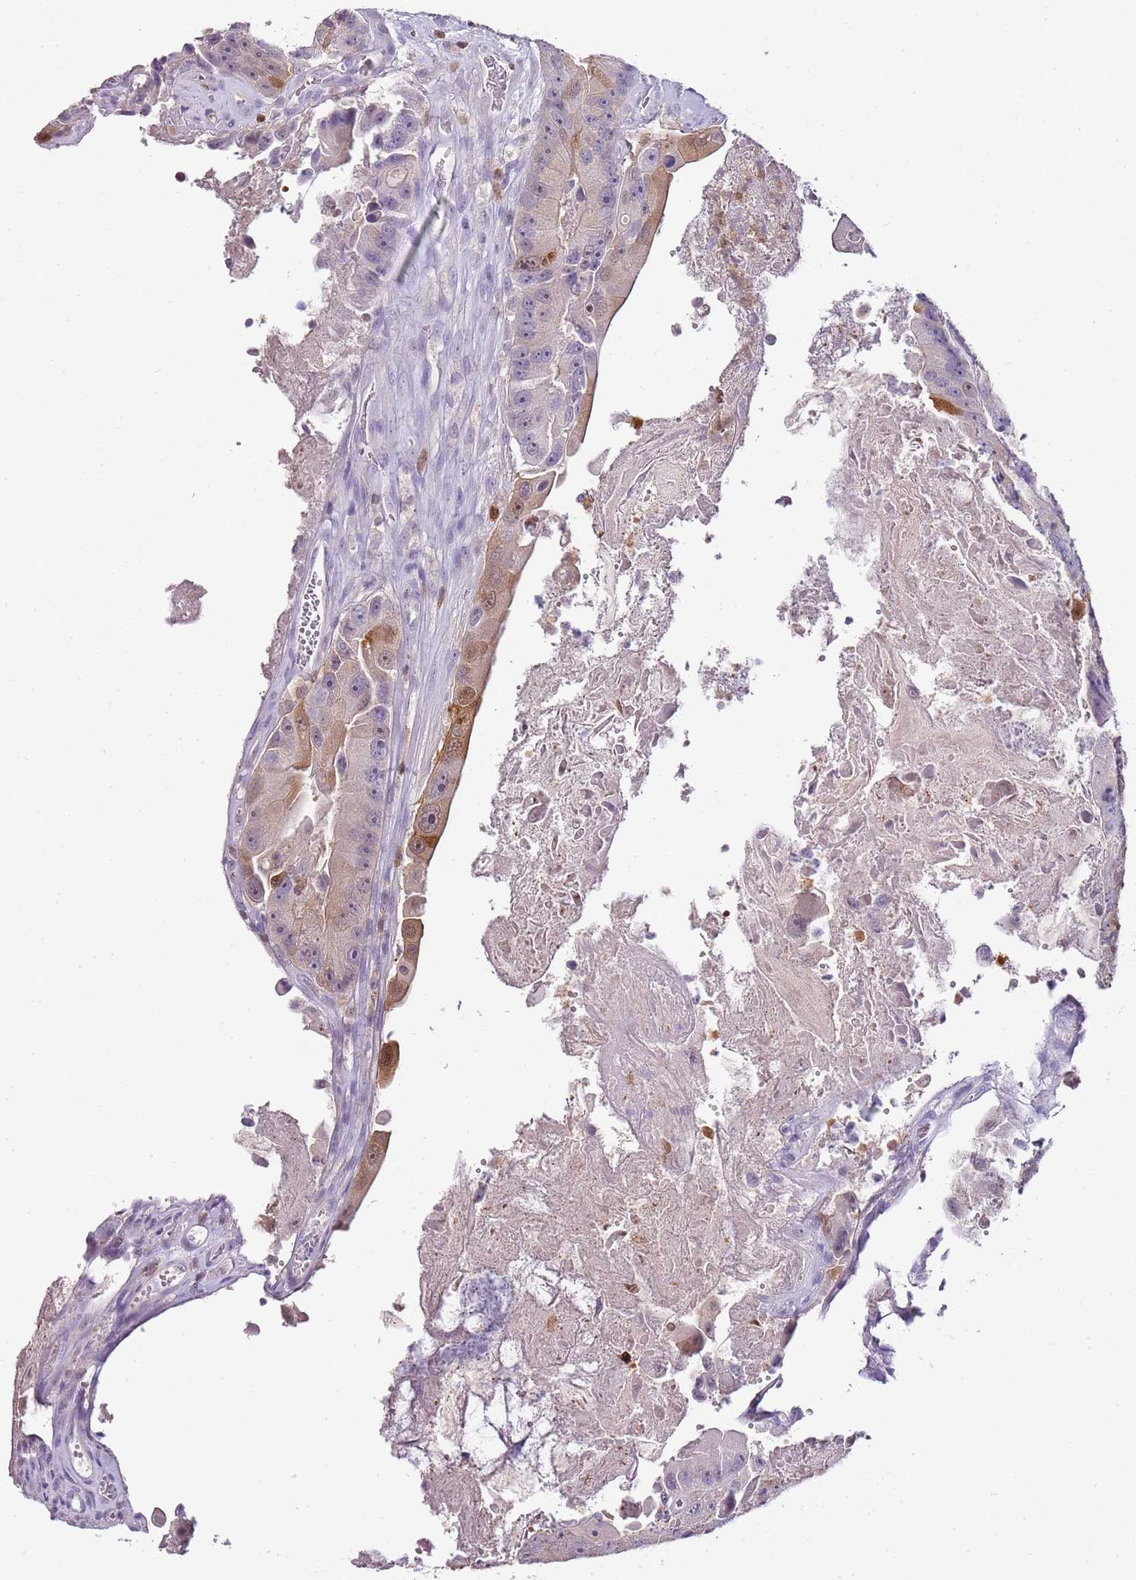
{"staining": {"intensity": "moderate", "quantity": "<25%", "location": "cytoplasmic/membranous"}, "tissue": "colorectal cancer", "cell_type": "Tumor cells", "image_type": "cancer", "snomed": [{"axis": "morphology", "description": "Adenocarcinoma, NOS"}, {"axis": "topography", "description": "Colon"}], "caption": "Immunohistochemistry (IHC) (DAB (3,3'-diaminobenzidine)) staining of human adenocarcinoma (colorectal) reveals moderate cytoplasmic/membranous protein positivity in approximately <25% of tumor cells.", "gene": "ZBP1", "patient": {"sex": "female", "age": 86}}